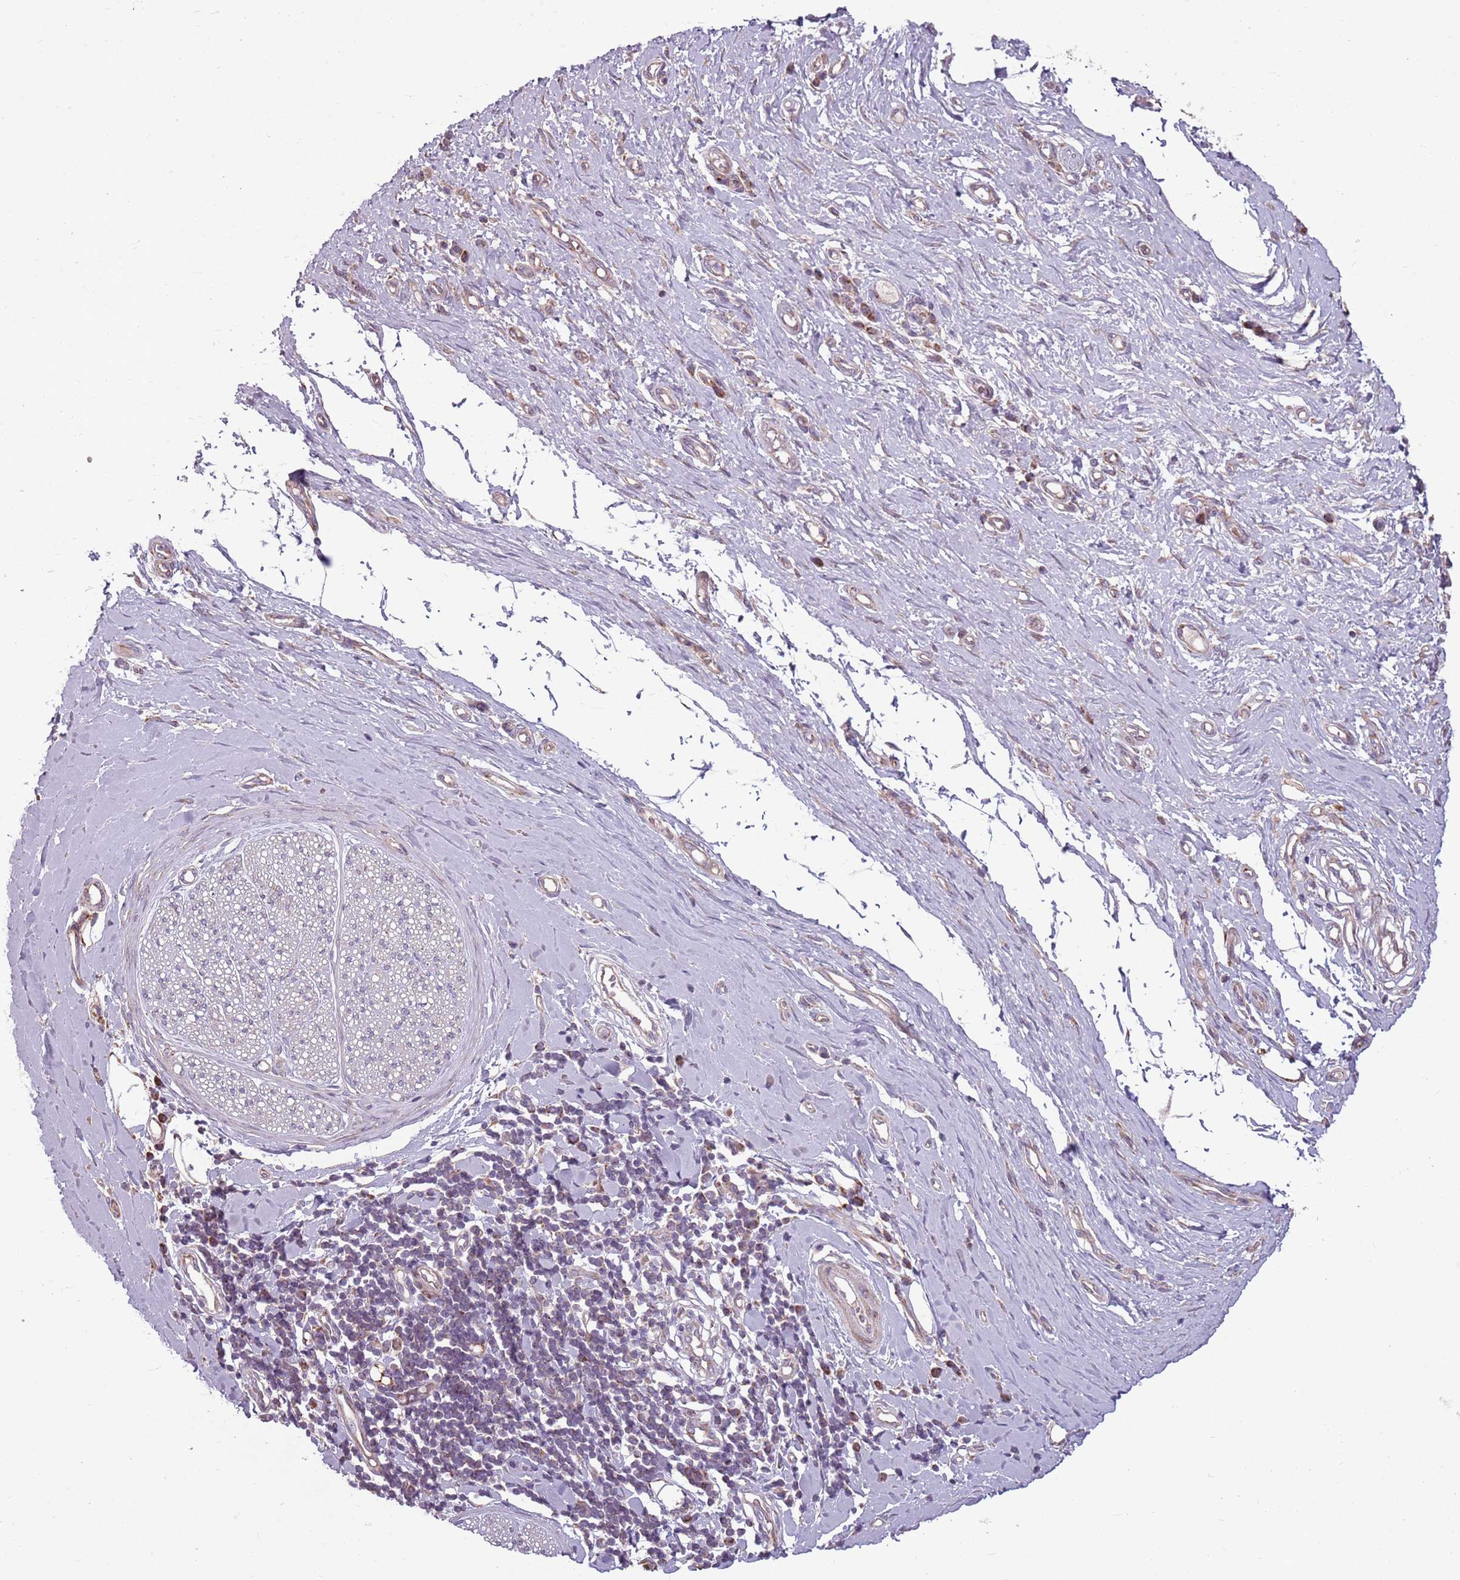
{"staining": {"intensity": "weak", "quantity": "25%-75%", "location": "cytoplasmic/membranous"}, "tissue": "adipose tissue", "cell_type": "Adipocytes", "image_type": "normal", "snomed": [{"axis": "morphology", "description": "Normal tissue, NOS"}, {"axis": "morphology", "description": "Adenocarcinoma, NOS"}, {"axis": "topography", "description": "Esophagus"}, {"axis": "topography", "description": "Stomach, upper"}, {"axis": "topography", "description": "Peripheral nerve tissue"}], "caption": "A brown stain highlights weak cytoplasmic/membranous staining of a protein in adipocytes of normal human adipose tissue. The staining was performed using DAB, with brown indicating positive protein expression. Nuclei are stained blue with hematoxylin.", "gene": "ZNF530", "patient": {"sex": "male", "age": 62}}